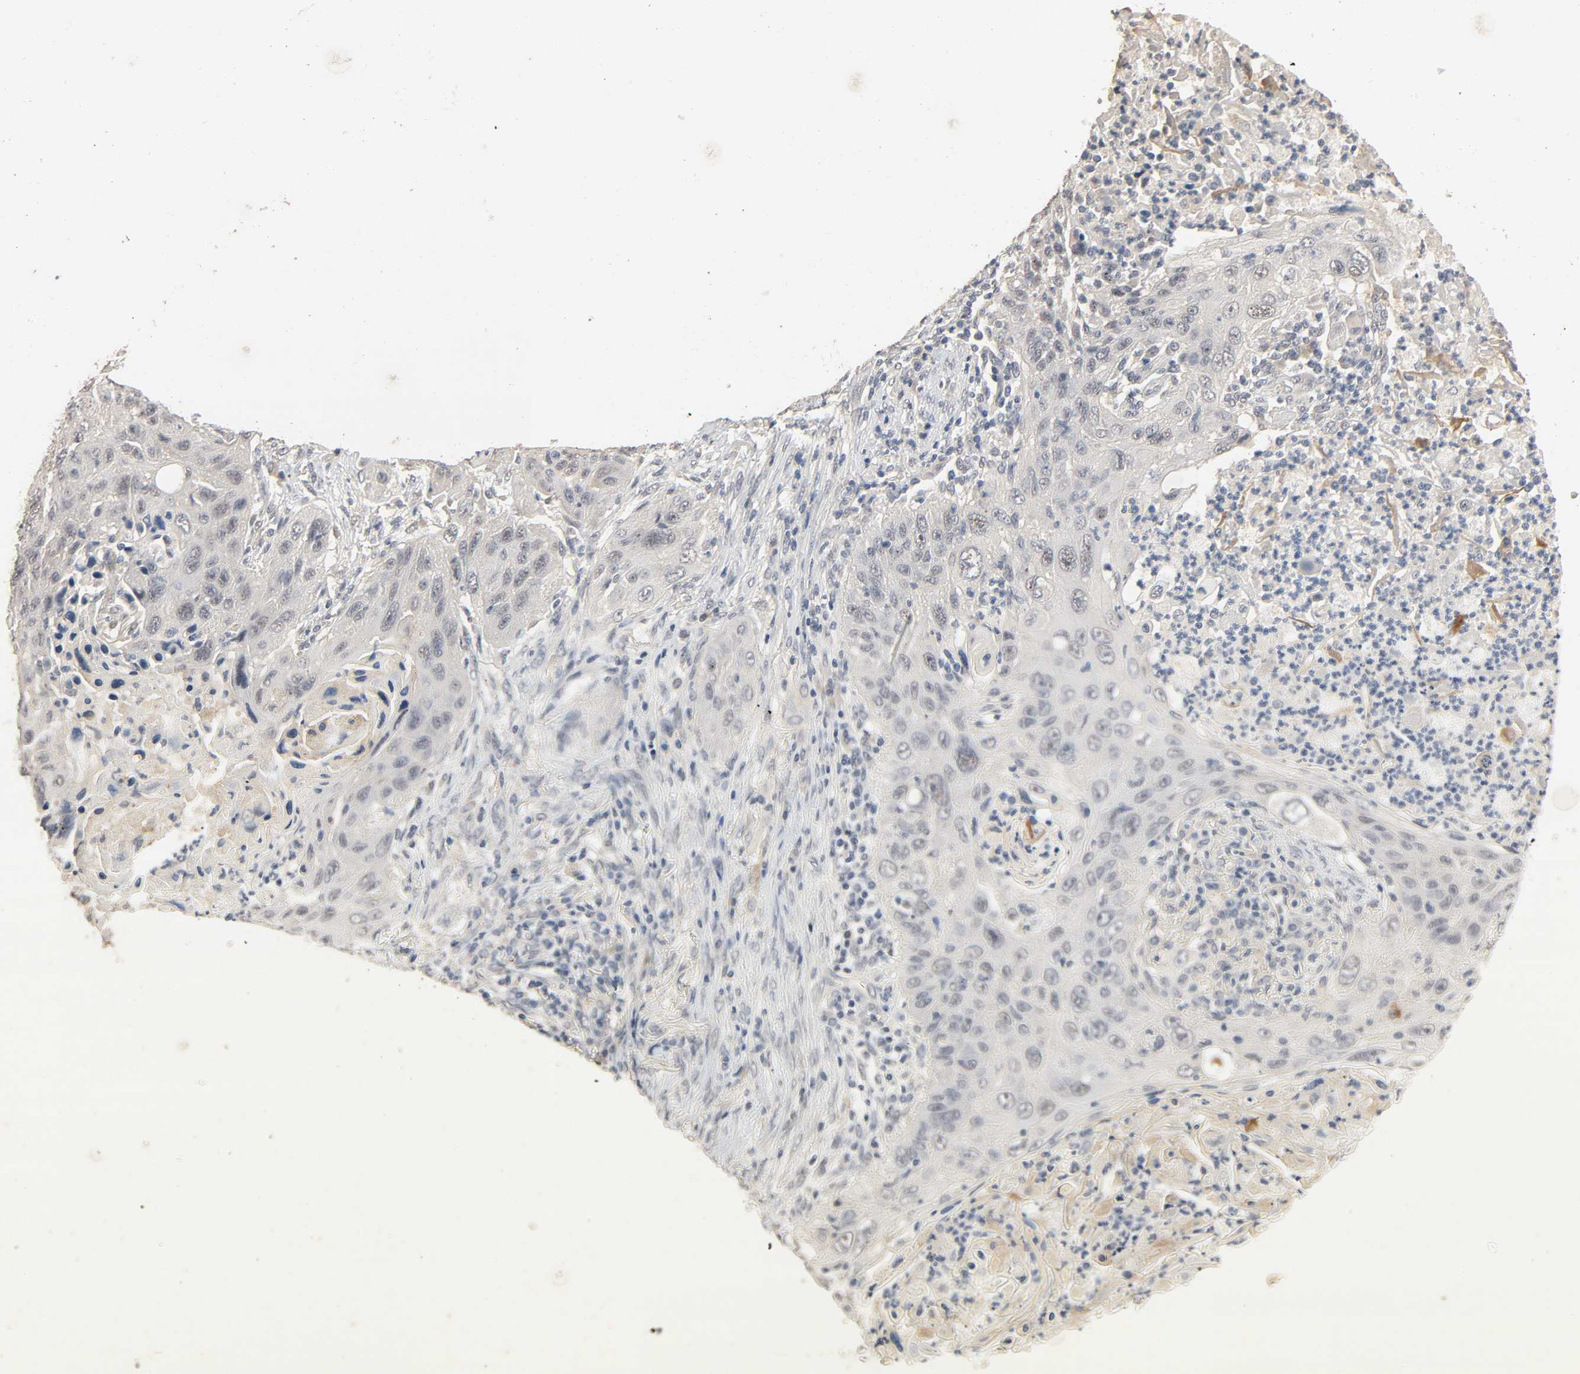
{"staining": {"intensity": "negative", "quantity": "none", "location": "none"}, "tissue": "lung cancer", "cell_type": "Tumor cells", "image_type": "cancer", "snomed": [{"axis": "morphology", "description": "Squamous cell carcinoma, NOS"}, {"axis": "topography", "description": "Lung"}], "caption": "Lung squamous cell carcinoma stained for a protein using IHC exhibits no expression tumor cells.", "gene": "MAGEA8", "patient": {"sex": "female", "age": 67}}